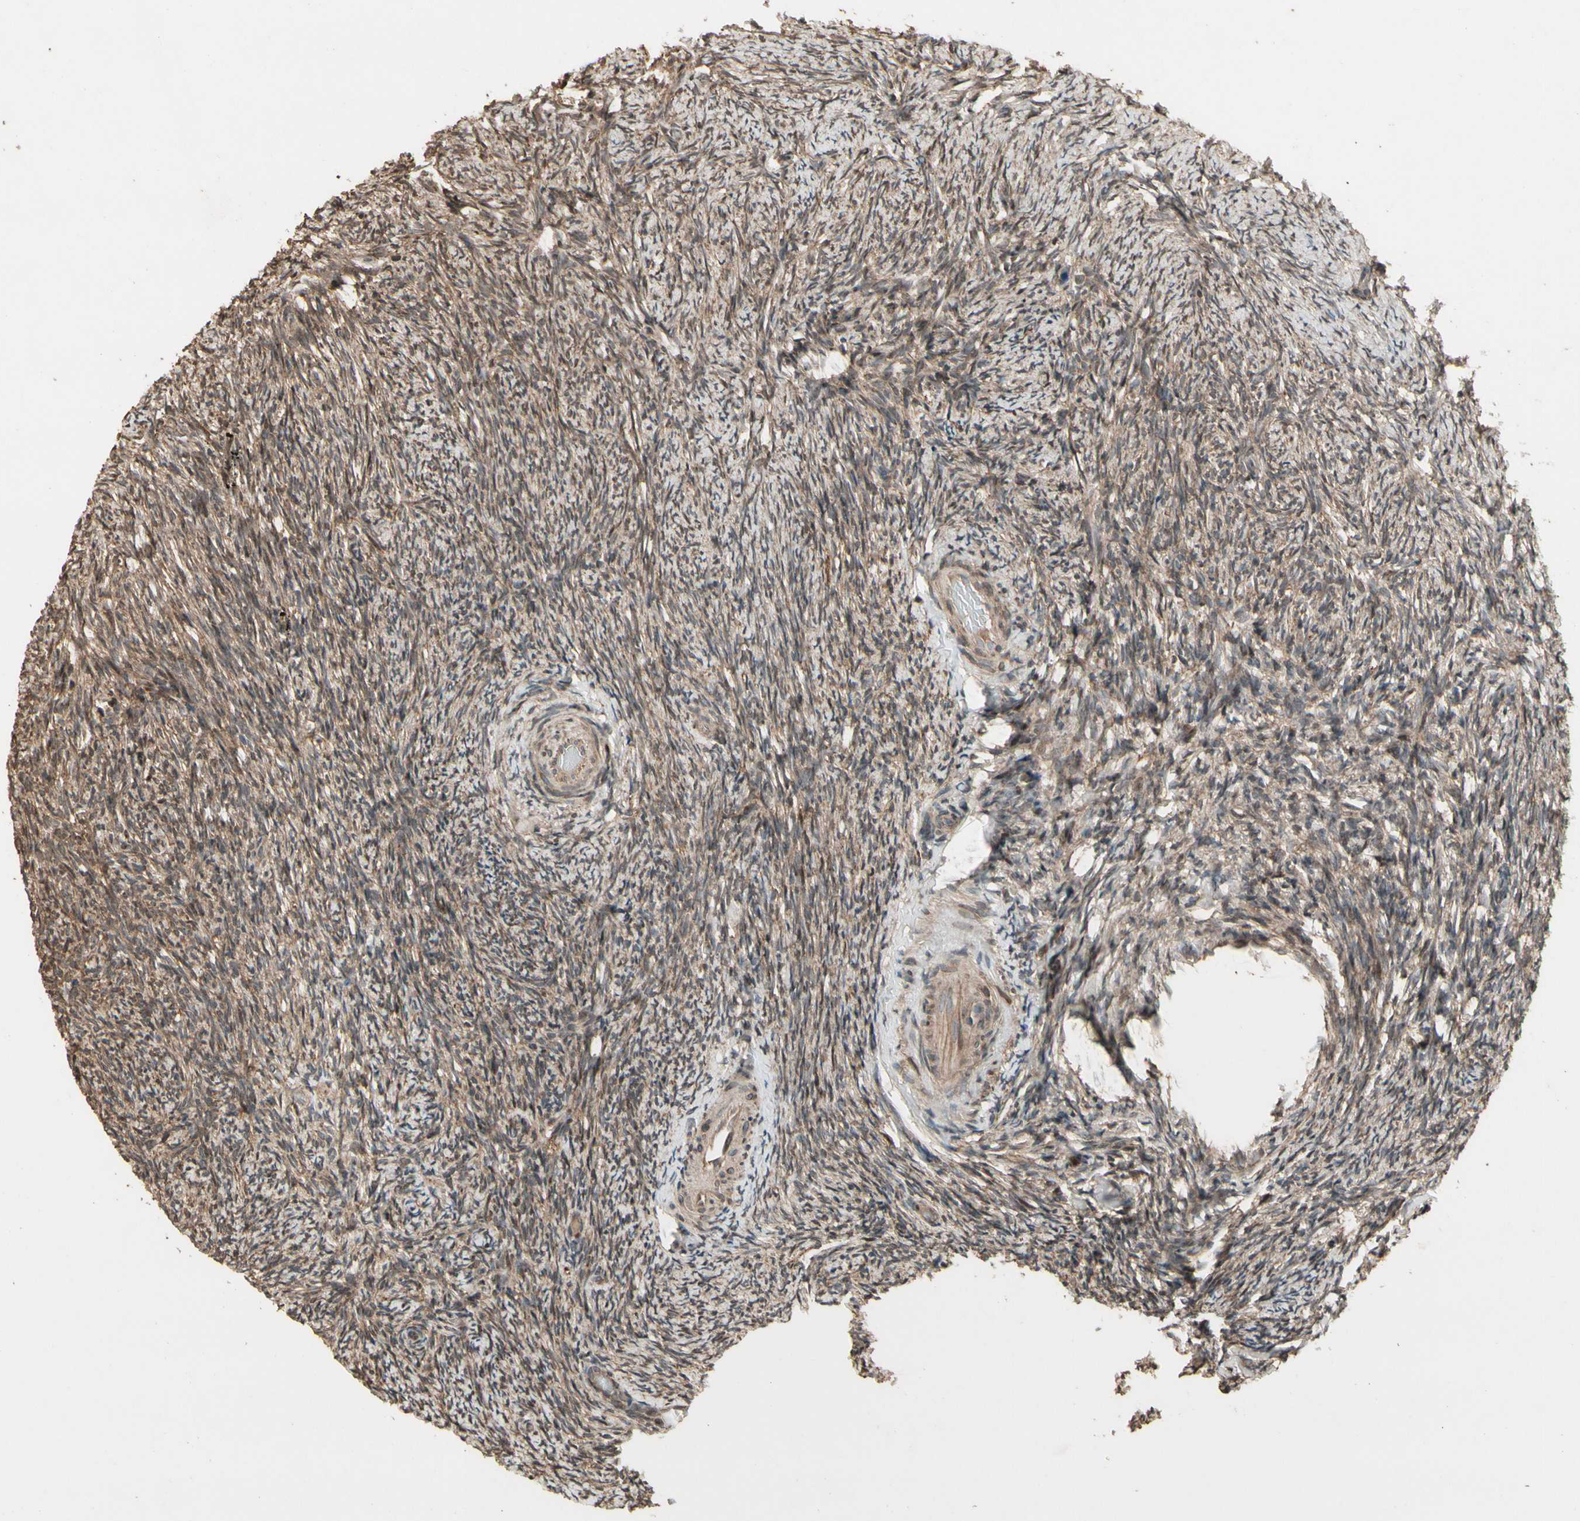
{"staining": {"intensity": "weak", "quantity": "25%-75%", "location": "cytoplasmic/membranous"}, "tissue": "ovary", "cell_type": "Ovarian stroma cells", "image_type": "normal", "snomed": [{"axis": "morphology", "description": "Normal tissue, NOS"}, {"axis": "topography", "description": "Ovary"}], "caption": "The image shows immunohistochemical staining of benign ovary. There is weak cytoplasmic/membranous expression is seen in approximately 25%-75% of ovarian stroma cells. Using DAB (3,3'-diaminobenzidine) (brown) and hematoxylin (blue) stains, captured at high magnification using brightfield microscopy.", "gene": "CSF1R", "patient": {"sex": "female", "age": 60}}